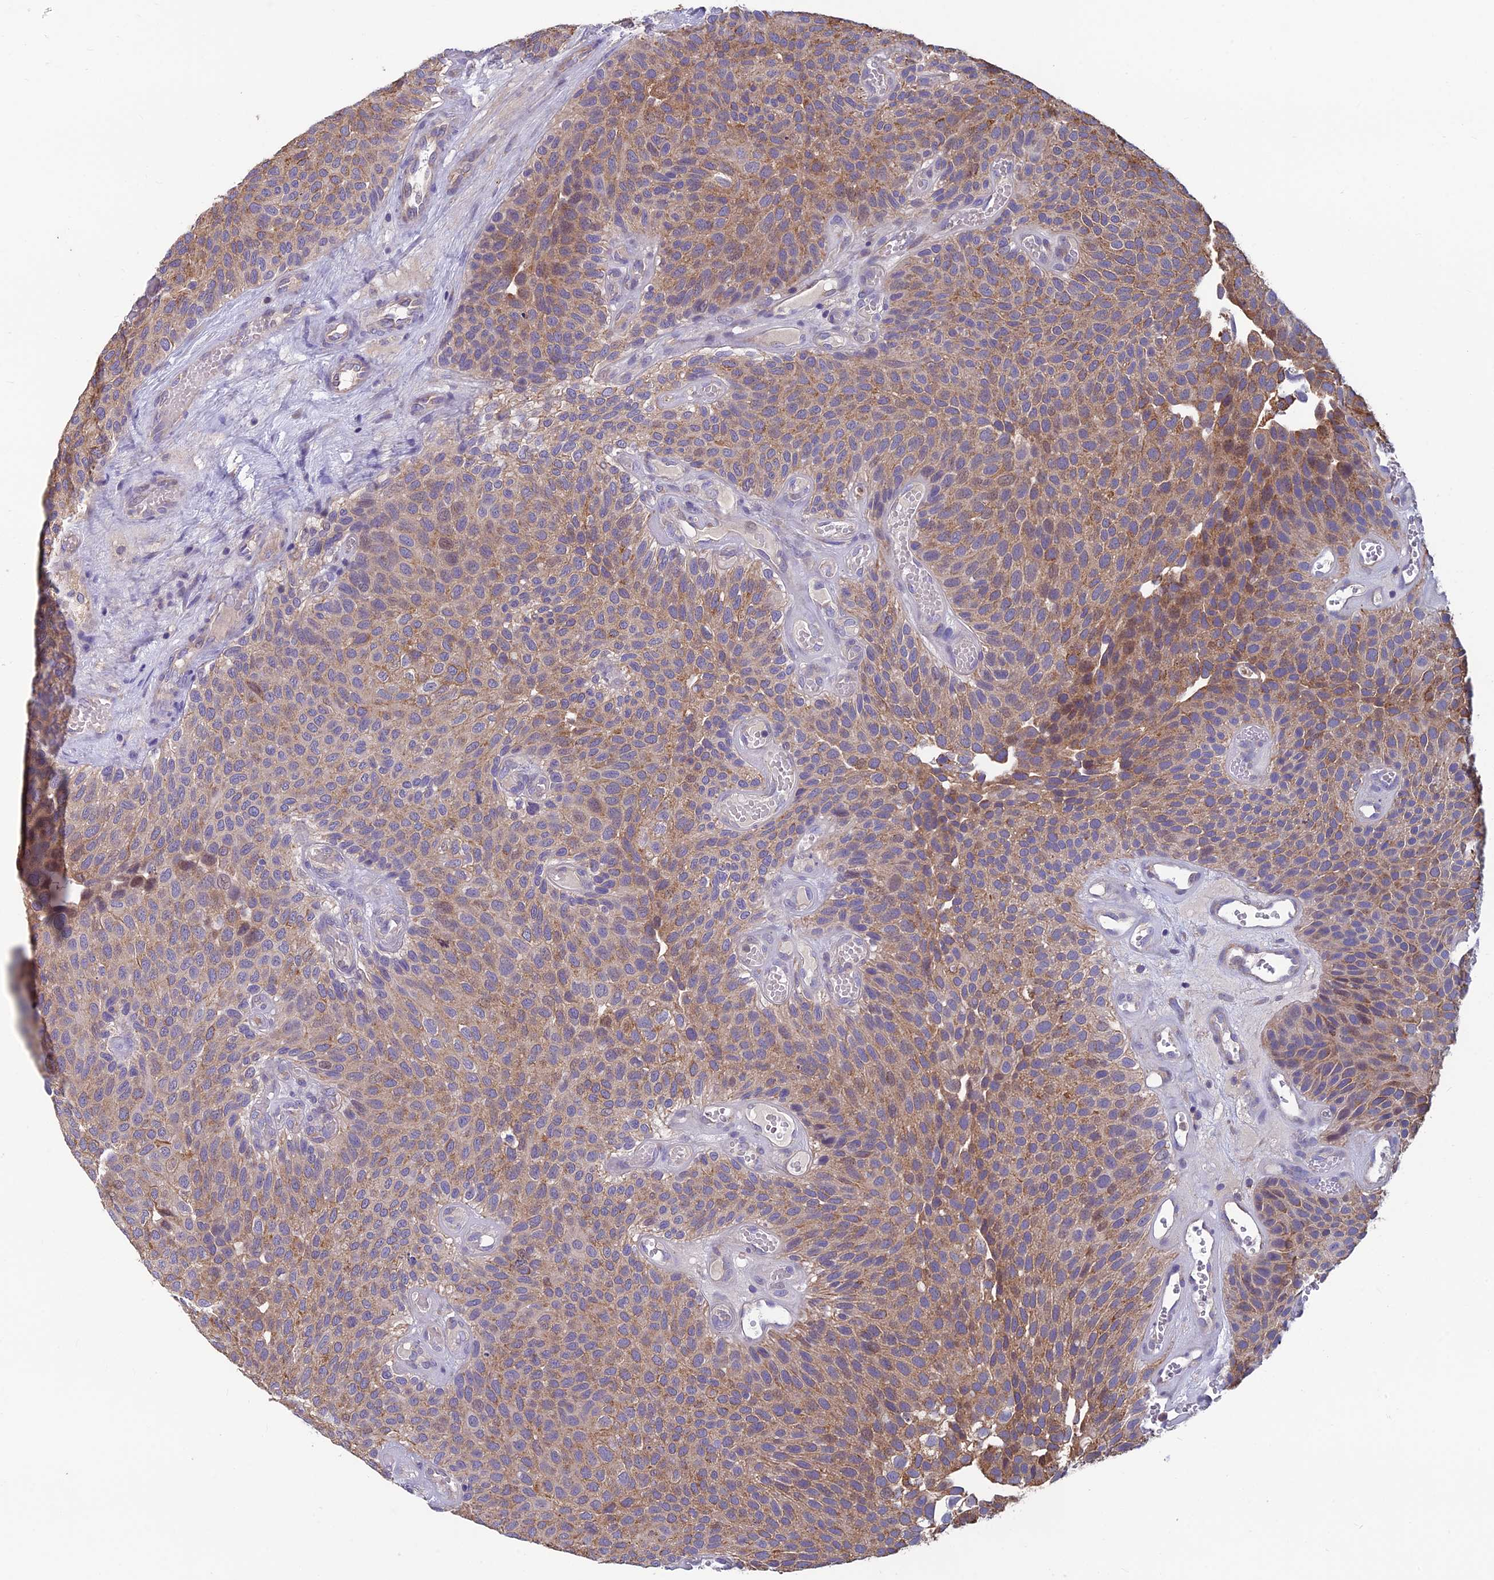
{"staining": {"intensity": "weak", "quantity": ">75%", "location": "cytoplasmic/membranous"}, "tissue": "urothelial cancer", "cell_type": "Tumor cells", "image_type": "cancer", "snomed": [{"axis": "morphology", "description": "Urothelial carcinoma, Low grade"}, {"axis": "topography", "description": "Urinary bladder"}], "caption": "Protein staining of urothelial carcinoma (low-grade) tissue shows weak cytoplasmic/membranous staining in about >75% of tumor cells. (DAB (3,3'-diaminobenzidine) = brown stain, brightfield microscopy at high magnification).", "gene": "HECA", "patient": {"sex": "male", "age": 89}}